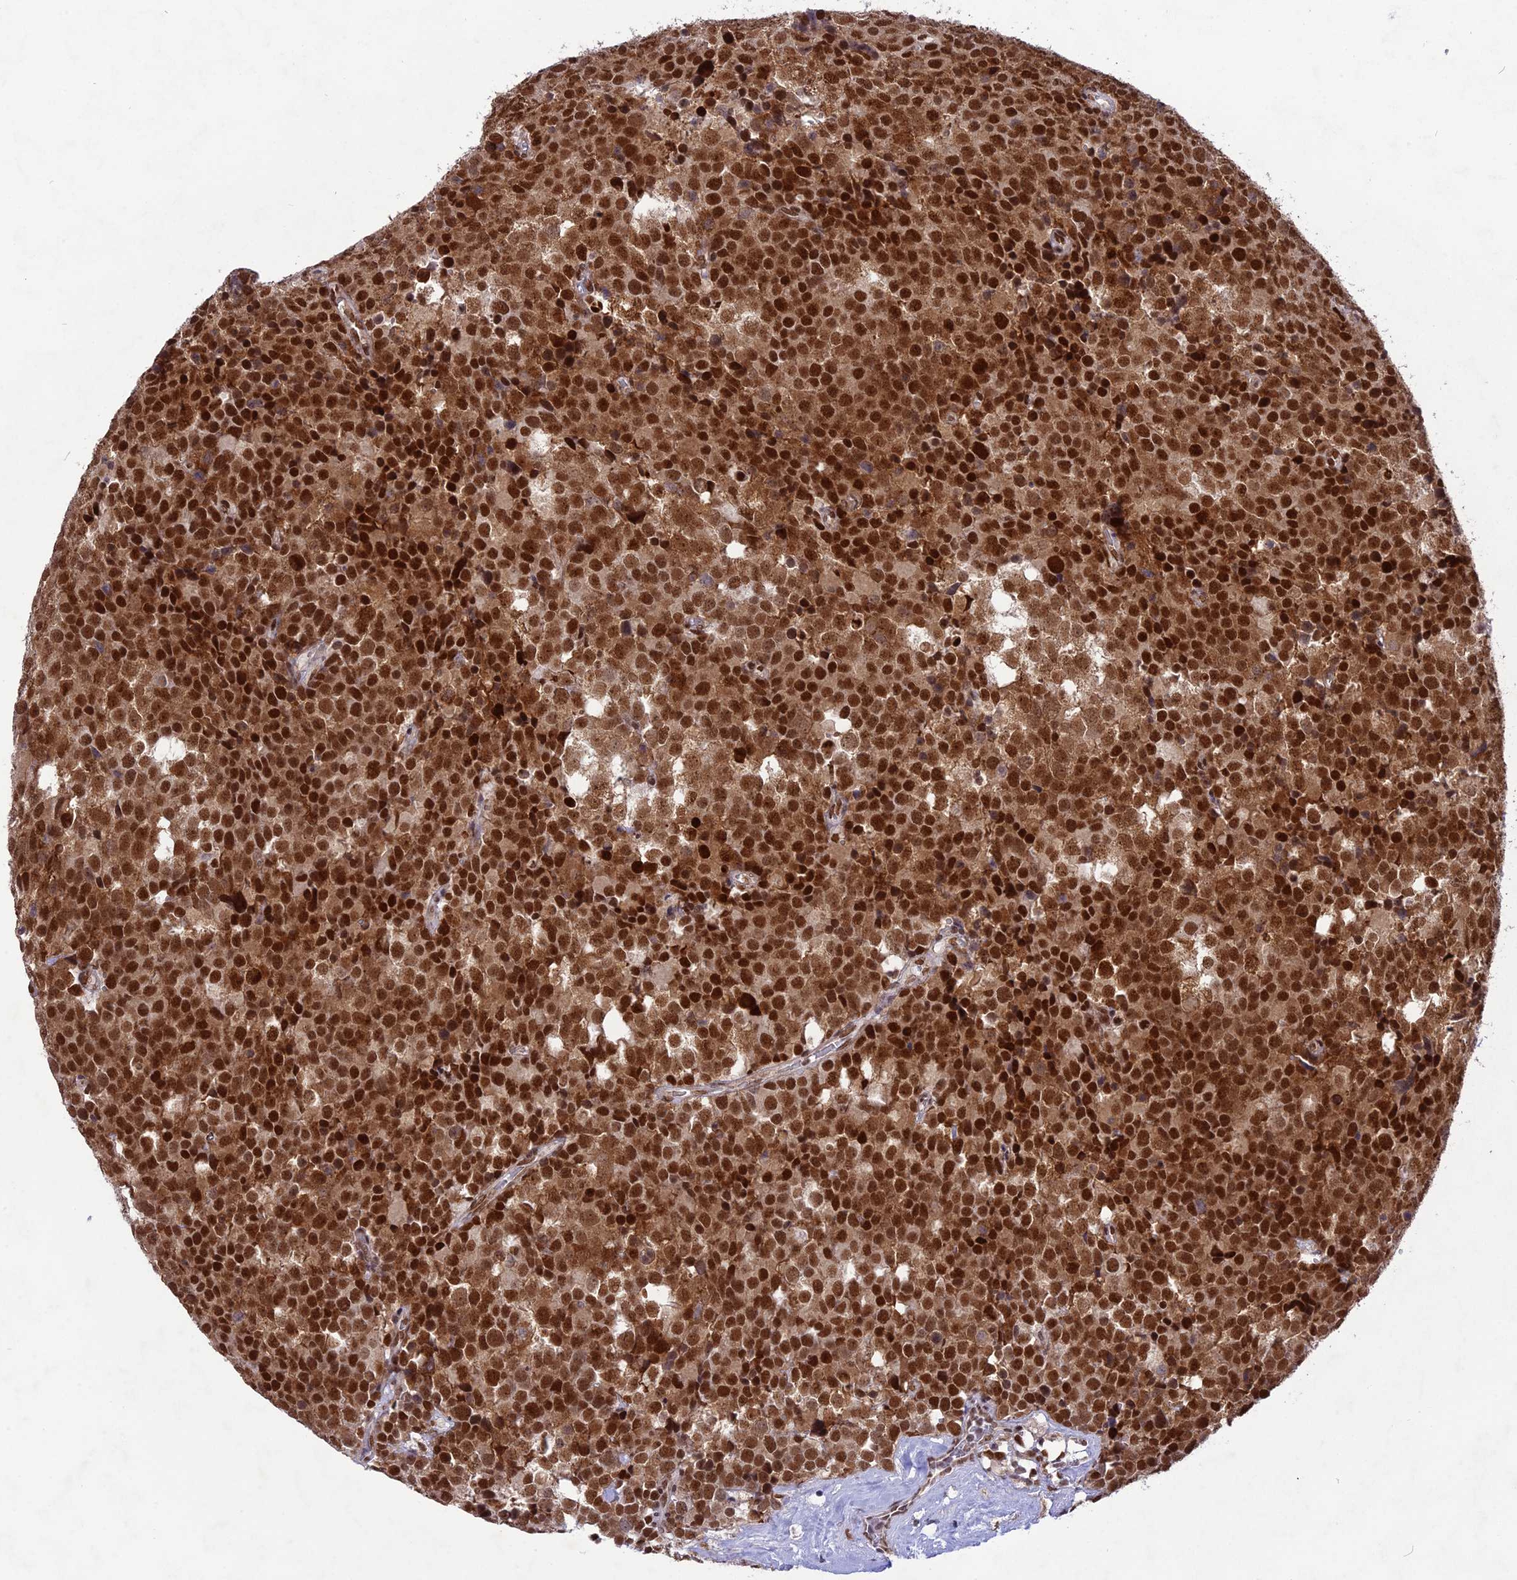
{"staining": {"intensity": "strong", "quantity": ">75%", "location": "nuclear"}, "tissue": "testis cancer", "cell_type": "Tumor cells", "image_type": "cancer", "snomed": [{"axis": "morphology", "description": "Seminoma, NOS"}, {"axis": "topography", "description": "Testis"}], "caption": "A micrograph of human seminoma (testis) stained for a protein displays strong nuclear brown staining in tumor cells.", "gene": "DDX1", "patient": {"sex": "male", "age": 71}}